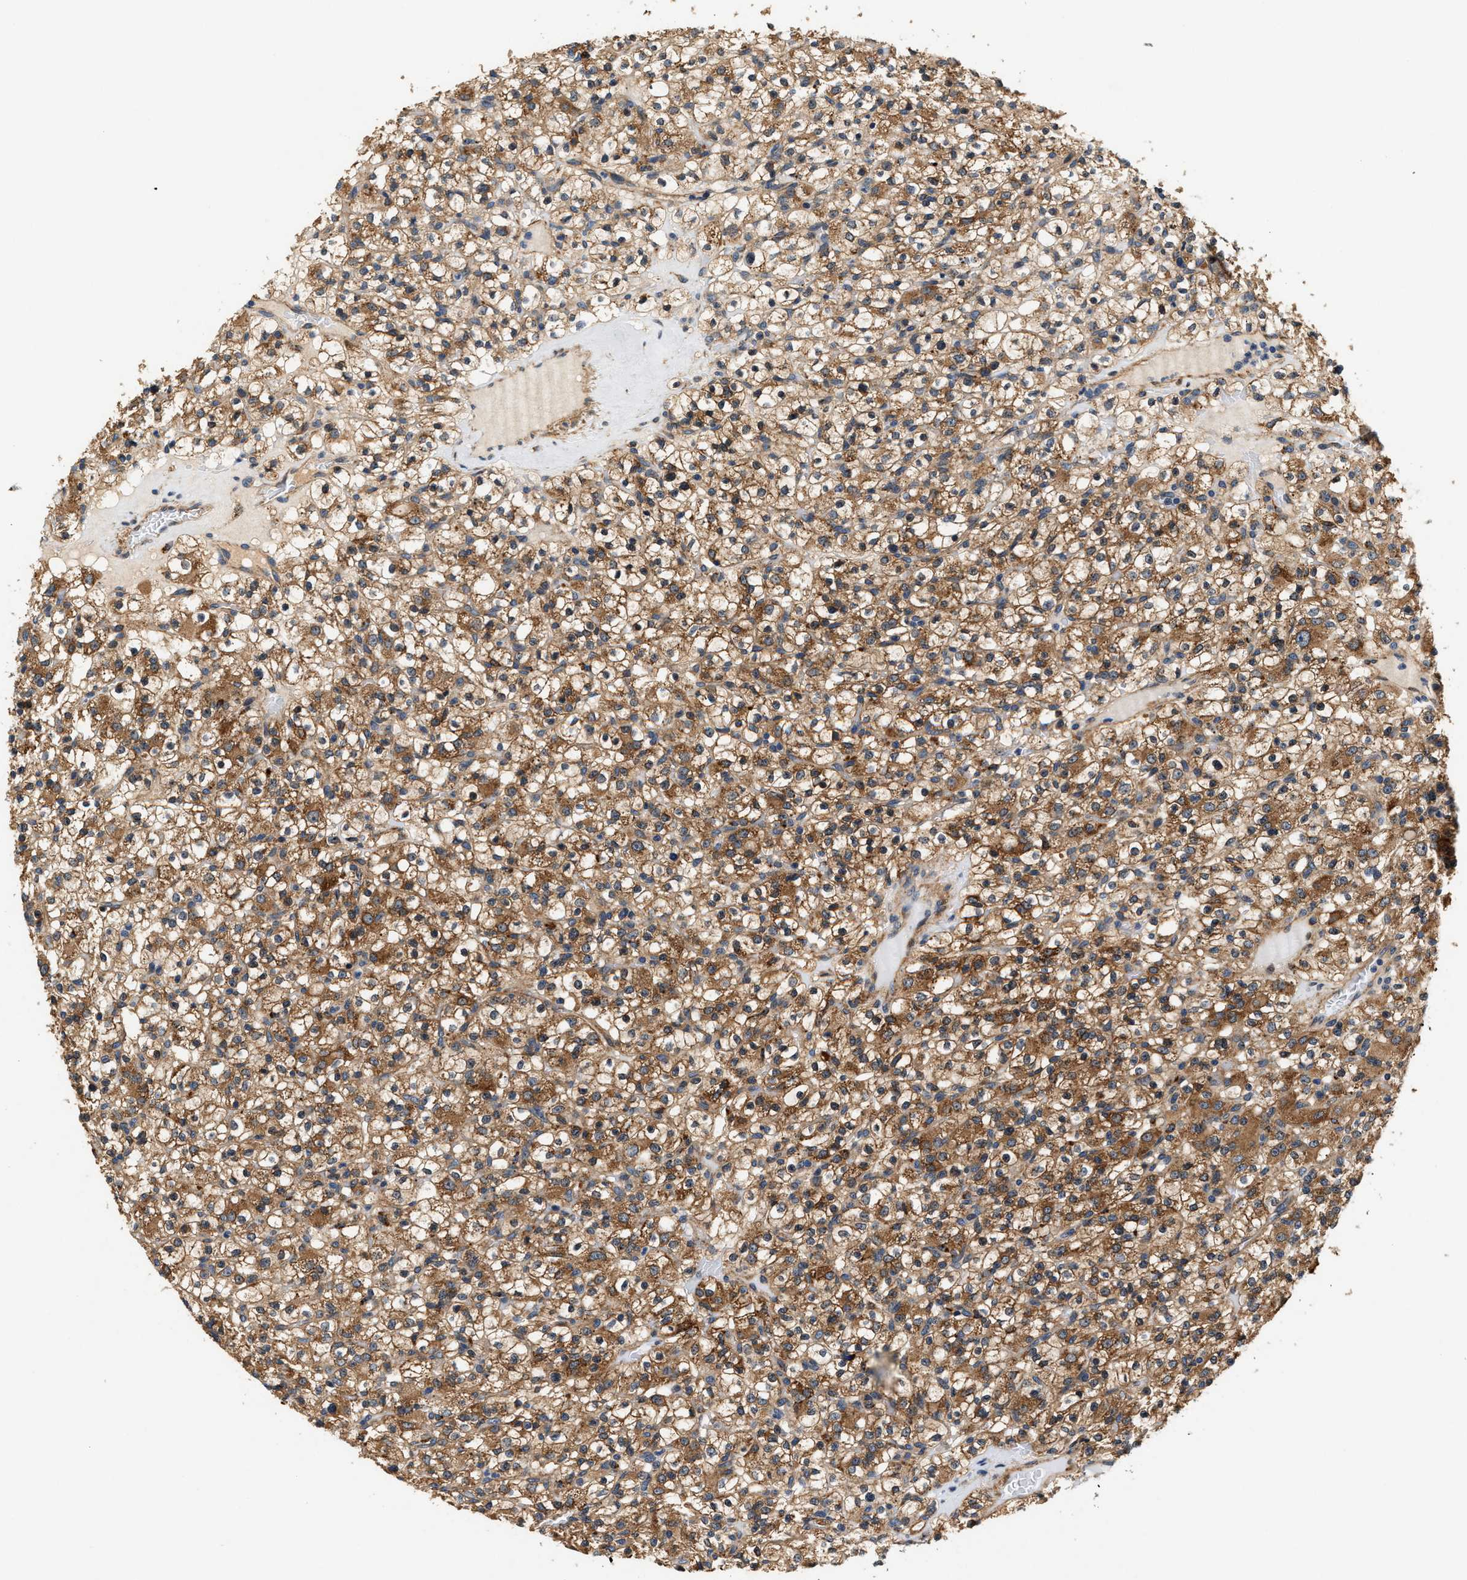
{"staining": {"intensity": "moderate", "quantity": ">75%", "location": "cytoplasmic/membranous"}, "tissue": "renal cancer", "cell_type": "Tumor cells", "image_type": "cancer", "snomed": [{"axis": "morphology", "description": "Normal tissue, NOS"}, {"axis": "morphology", "description": "Adenocarcinoma, NOS"}, {"axis": "topography", "description": "Kidney"}], "caption": "Brown immunohistochemical staining in human renal cancer (adenocarcinoma) exhibits moderate cytoplasmic/membranous positivity in about >75% of tumor cells. (brown staining indicates protein expression, while blue staining denotes nuclei).", "gene": "DUSP10", "patient": {"sex": "female", "age": 72}}